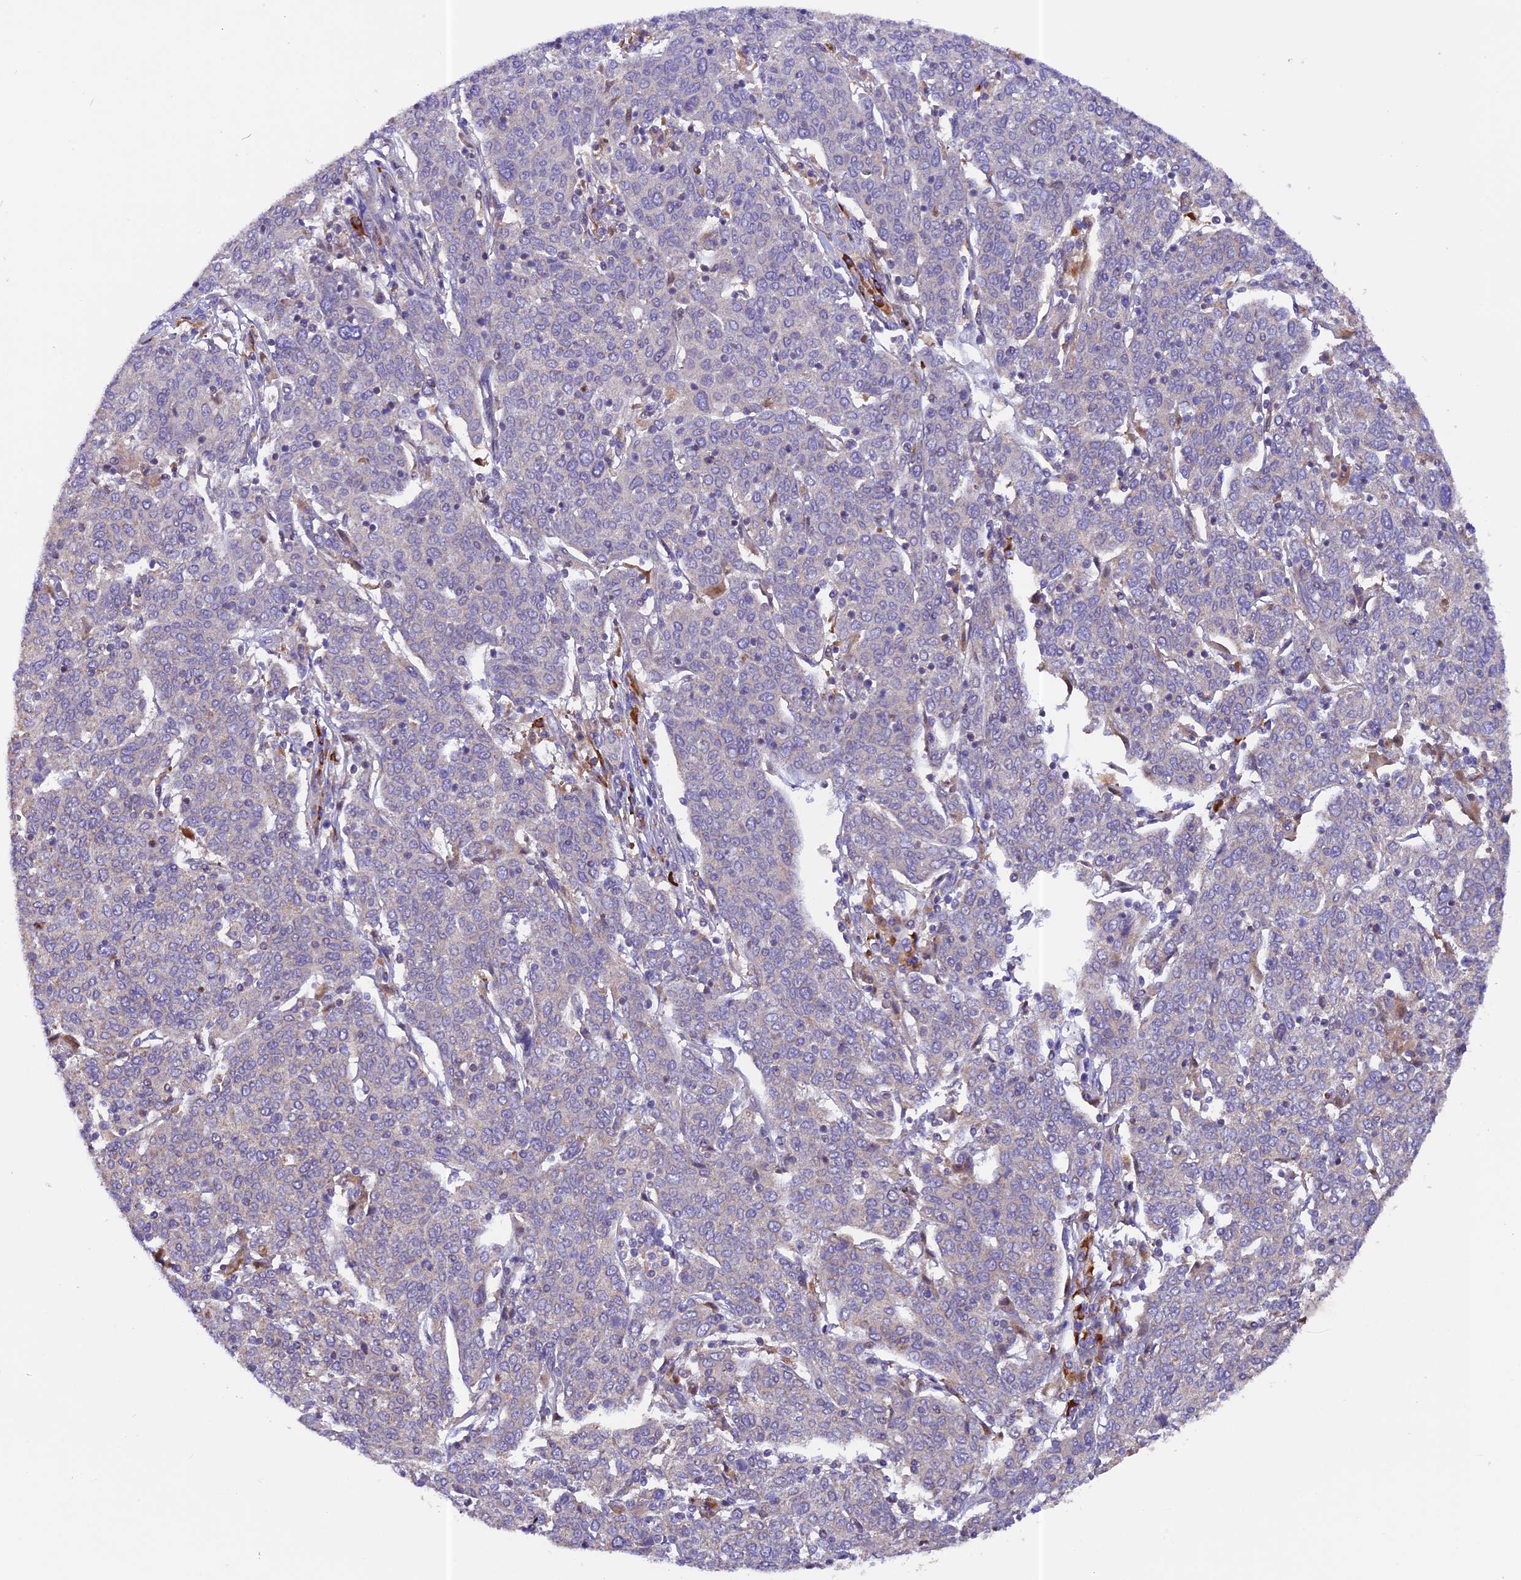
{"staining": {"intensity": "weak", "quantity": "25%-75%", "location": "cytoplasmic/membranous"}, "tissue": "cervical cancer", "cell_type": "Tumor cells", "image_type": "cancer", "snomed": [{"axis": "morphology", "description": "Squamous cell carcinoma, NOS"}, {"axis": "topography", "description": "Cervix"}], "caption": "Protein expression by IHC displays weak cytoplasmic/membranous staining in approximately 25%-75% of tumor cells in squamous cell carcinoma (cervical).", "gene": "METTL22", "patient": {"sex": "female", "age": 67}}